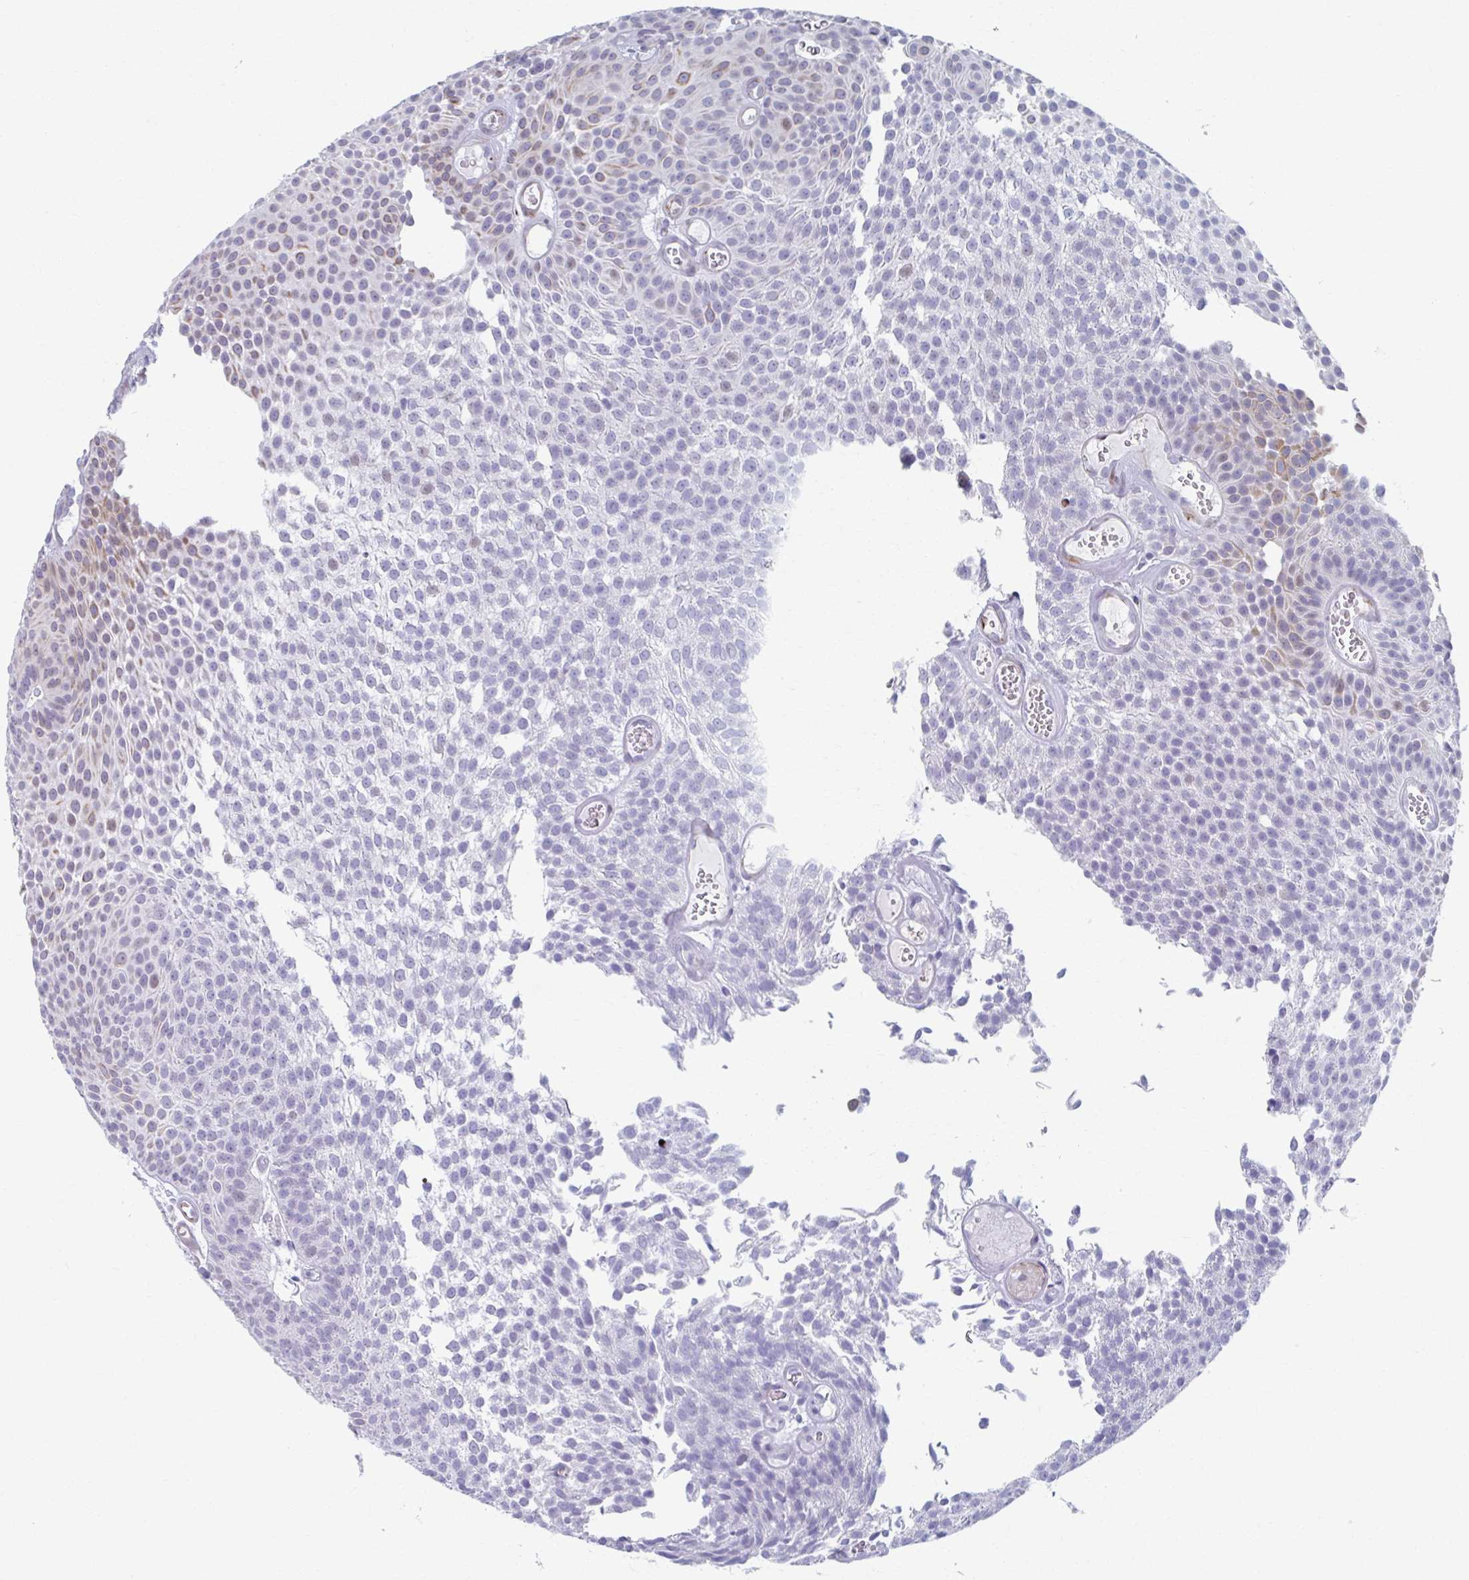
{"staining": {"intensity": "negative", "quantity": "none", "location": "none"}, "tissue": "urothelial cancer", "cell_type": "Tumor cells", "image_type": "cancer", "snomed": [{"axis": "morphology", "description": "Urothelial carcinoma, Low grade"}, {"axis": "topography", "description": "Urinary bladder"}], "caption": "Tumor cells are negative for brown protein staining in low-grade urothelial carcinoma. (Immunohistochemistry, brightfield microscopy, high magnification).", "gene": "ABHD16B", "patient": {"sex": "male", "age": 82}}